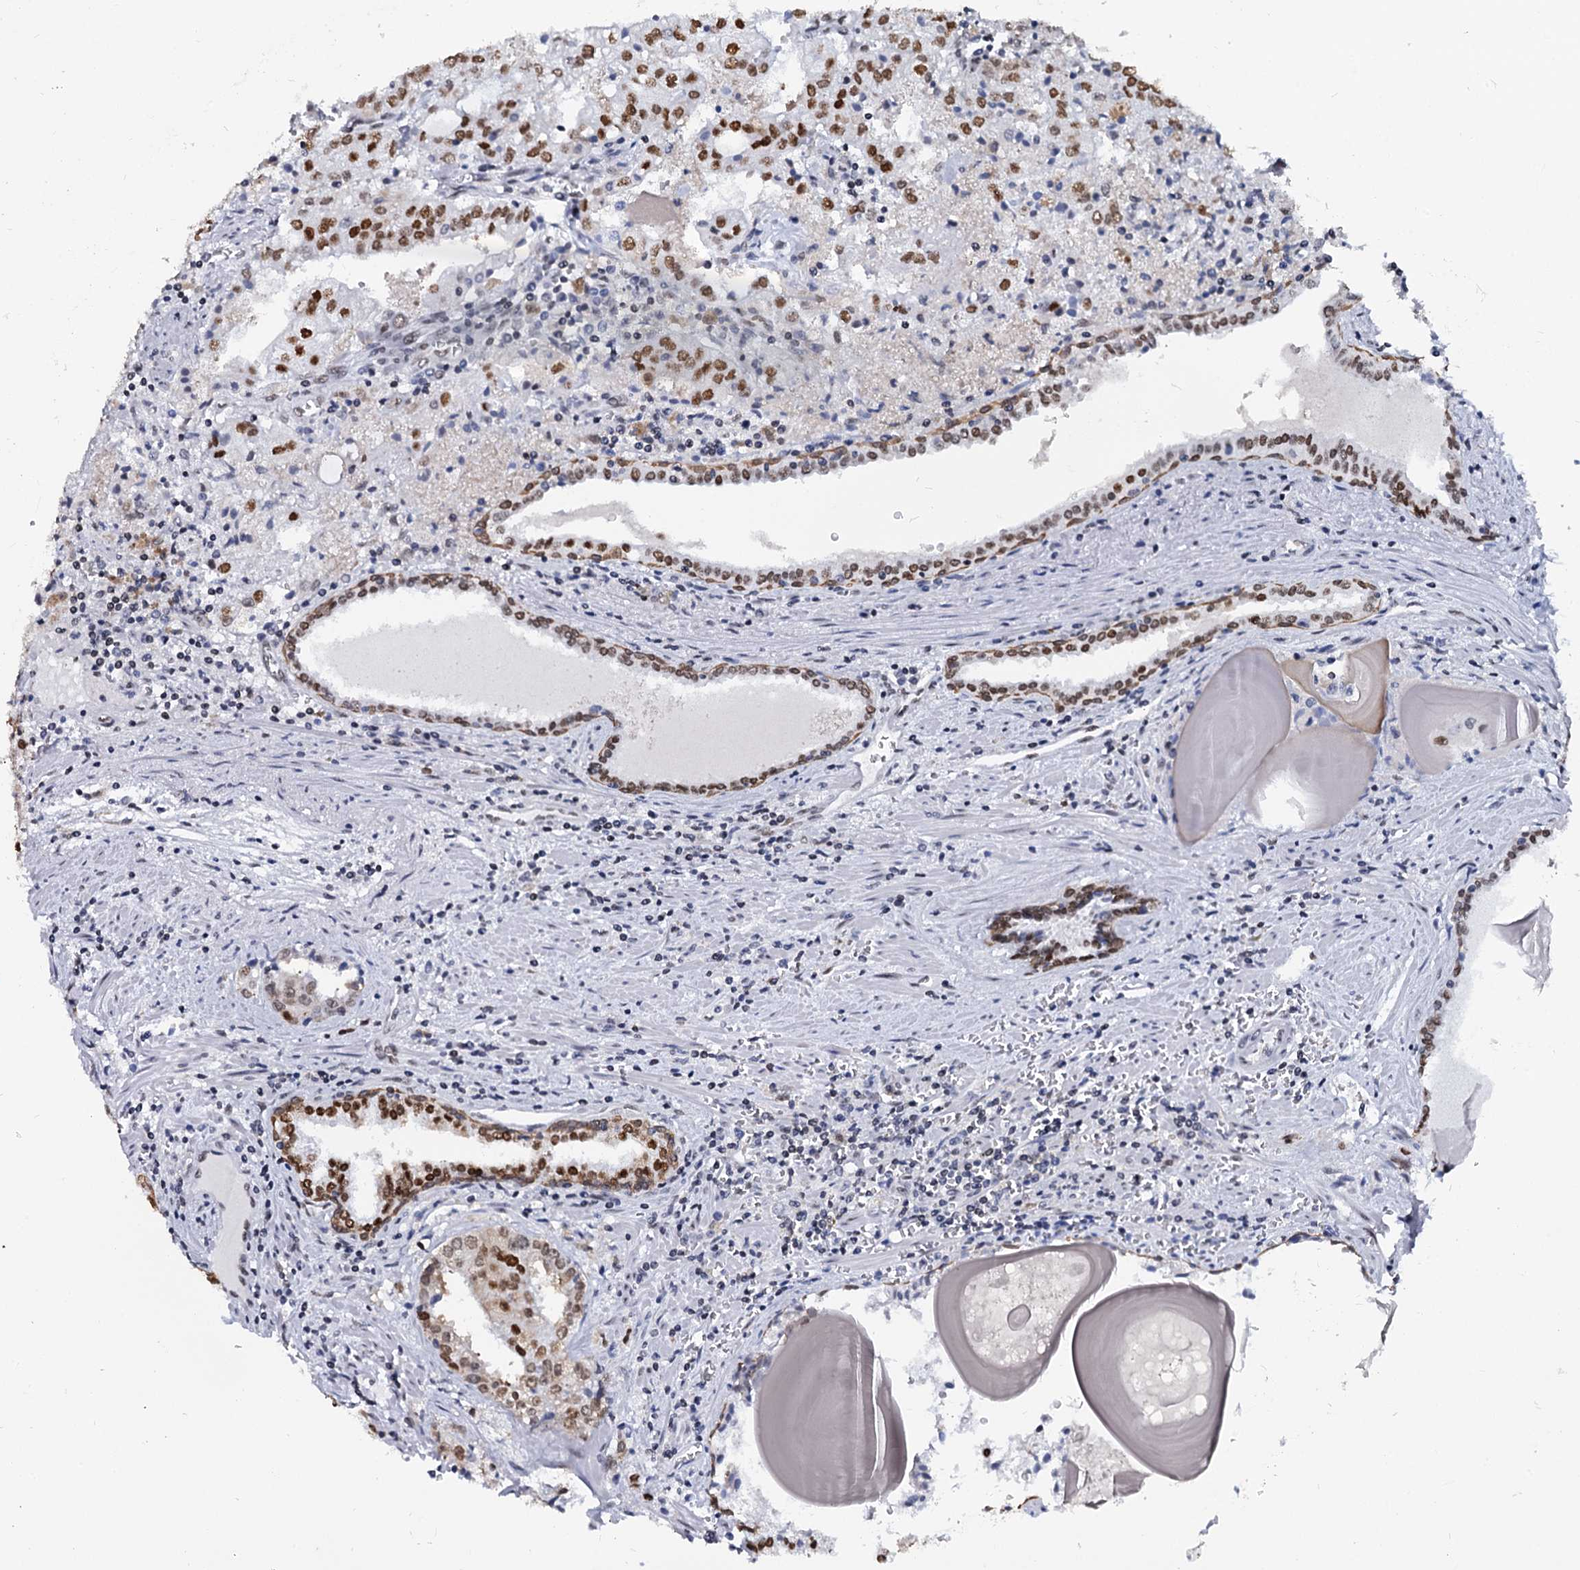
{"staining": {"intensity": "moderate", "quantity": ">75%", "location": "nuclear"}, "tissue": "prostate cancer", "cell_type": "Tumor cells", "image_type": "cancer", "snomed": [{"axis": "morphology", "description": "Adenocarcinoma, High grade"}, {"axis": "topography", "description": "Prostate"}], "caption": "Immunohistochemistry (IHC) (DAB (3,3'-diaminobenzidine)) staining of adenocarcinoma (high-grade) (prostate) displays moderate nuclear protein expression in approximately >75% of tumor cells. (DAB (3,3'-diaminobenzidine) IHC, brown staining for protein, blue staining for nuclei).", "gene": "CMAS", "patient": {"sex": "male", "age": 68}}